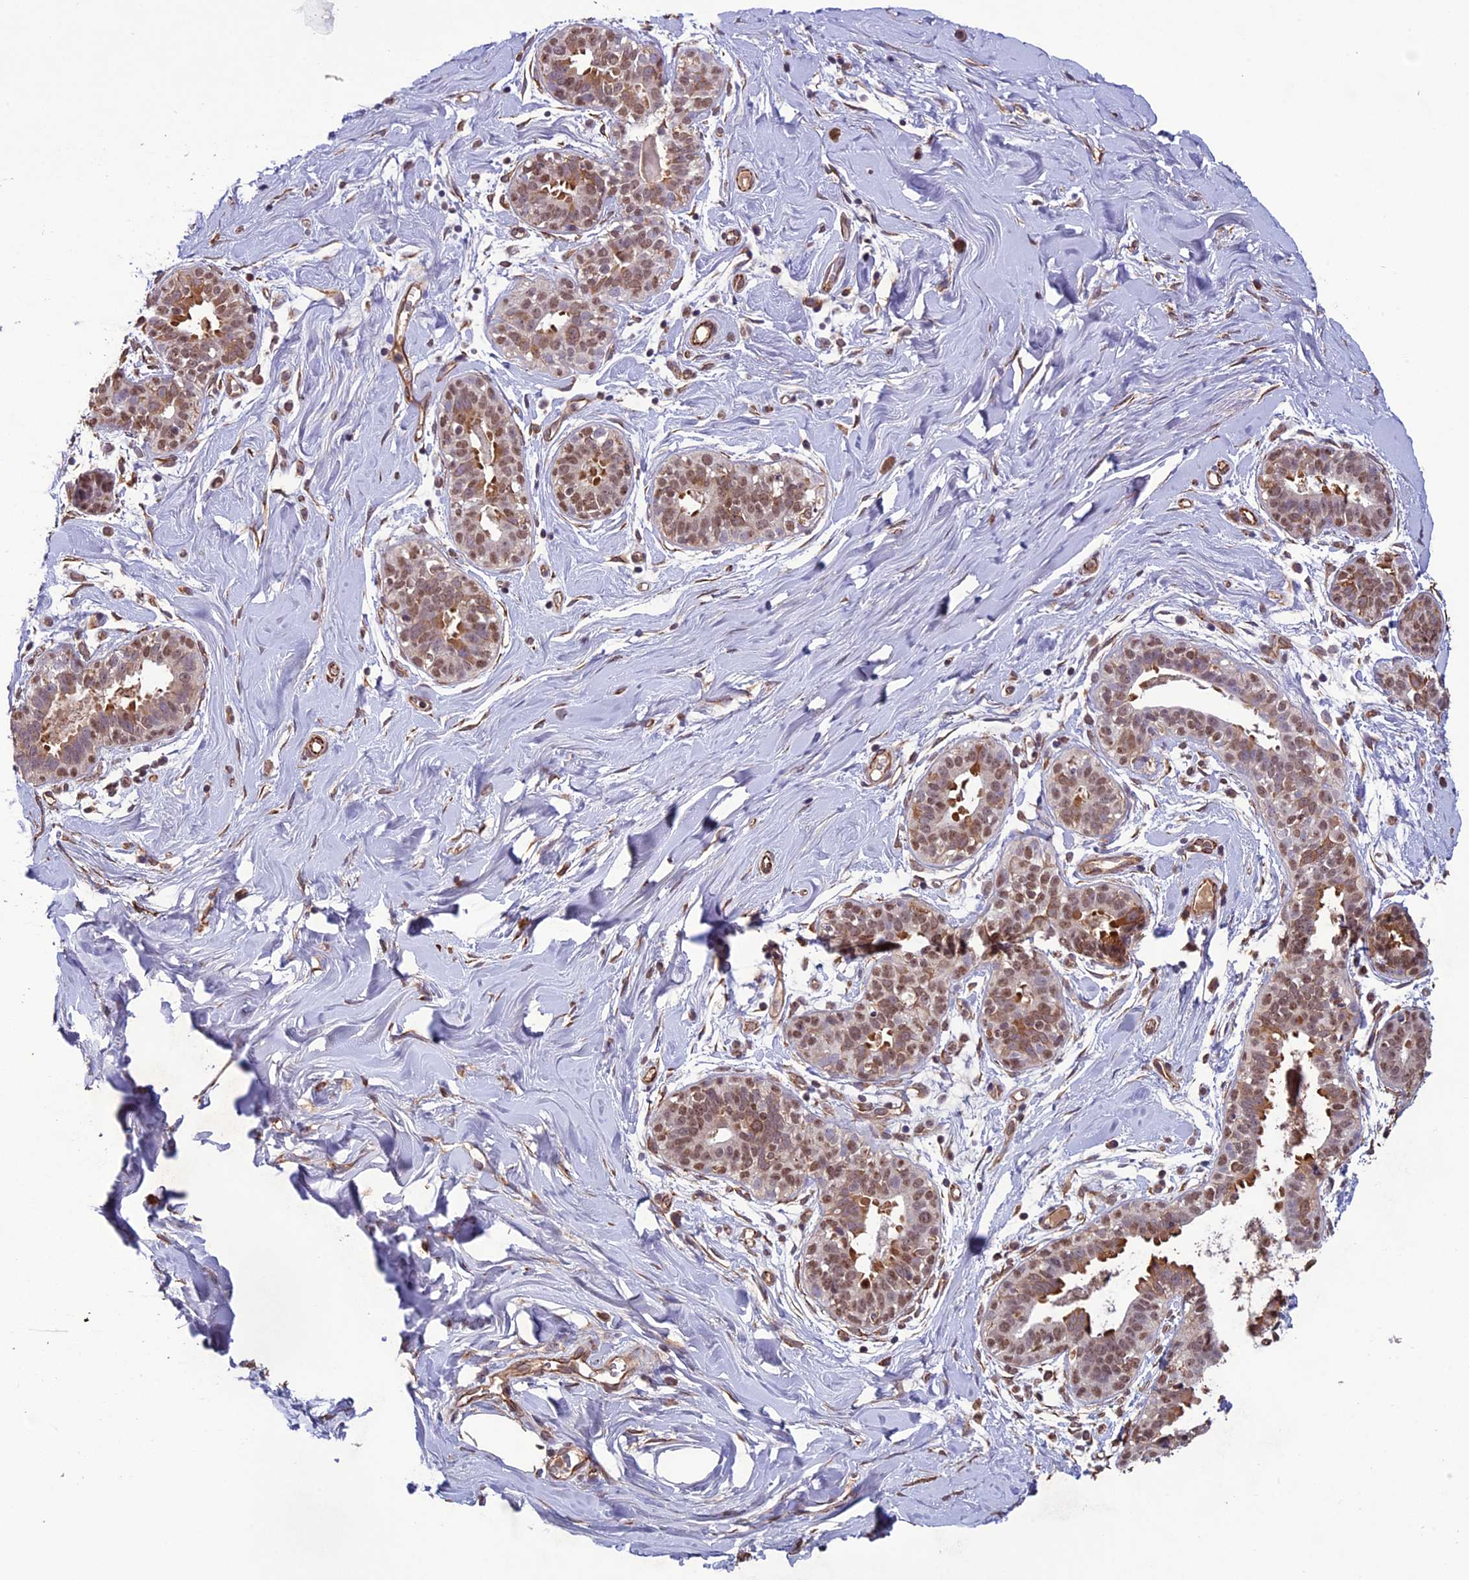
{"staining": {"intensity": "negative", "quantity": "none", "location": "none"}, "tissue": "adipose tissue", "cell_type": "Adipocytes", "image_type": "normal", "snomed": [{"axis": "morphology", "description": "Normal tissue, NOS"}, {"axis": "topography", "description": "Breast"}], "caption": "This is an immunohistochemistry micrograph of unremarkable human adipose tissue. There is no positivity in adipocytes.", "gene": "C3orf70", "patient": {"sex": "female", "age": 26}}